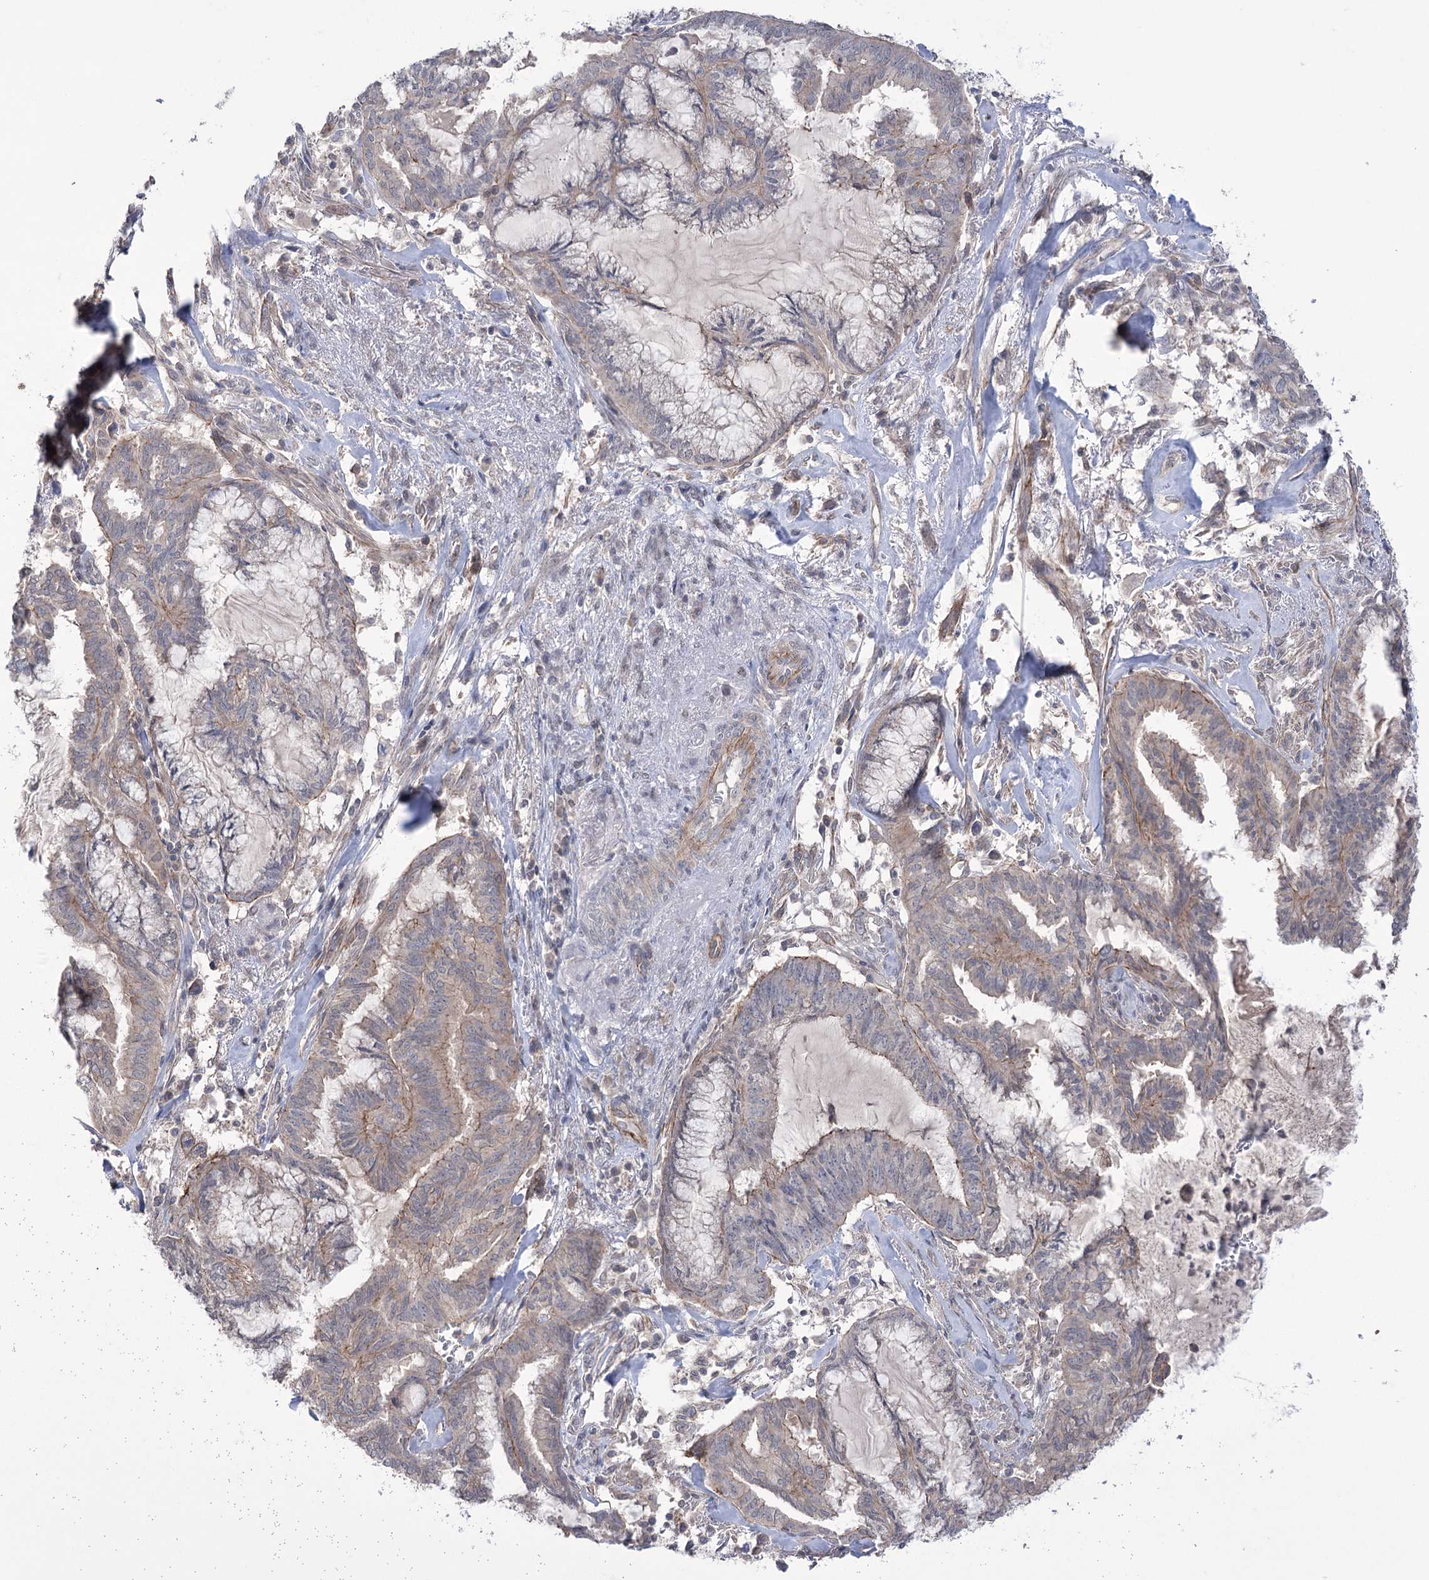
{"staining": {"intensity": "weak", "quantity": "<25%", "location": "cytoplasmic/membranous"}, "tissue": "endometrial cancer", "cell_type": "Tumor cells", "image_type": "cancer", "snomed": [{"axis": "morphology", "description": "Adenocarcinoma, NOS"}, {"axis": "topography", "description": "Endometrium"}], "caption": "Histopathology image shows no protein staining in tumor cells of adenocarcinoma (endometrial) tissue.", "gene": "TRIM71", "patient": {"sex": "female", "age": 86}}